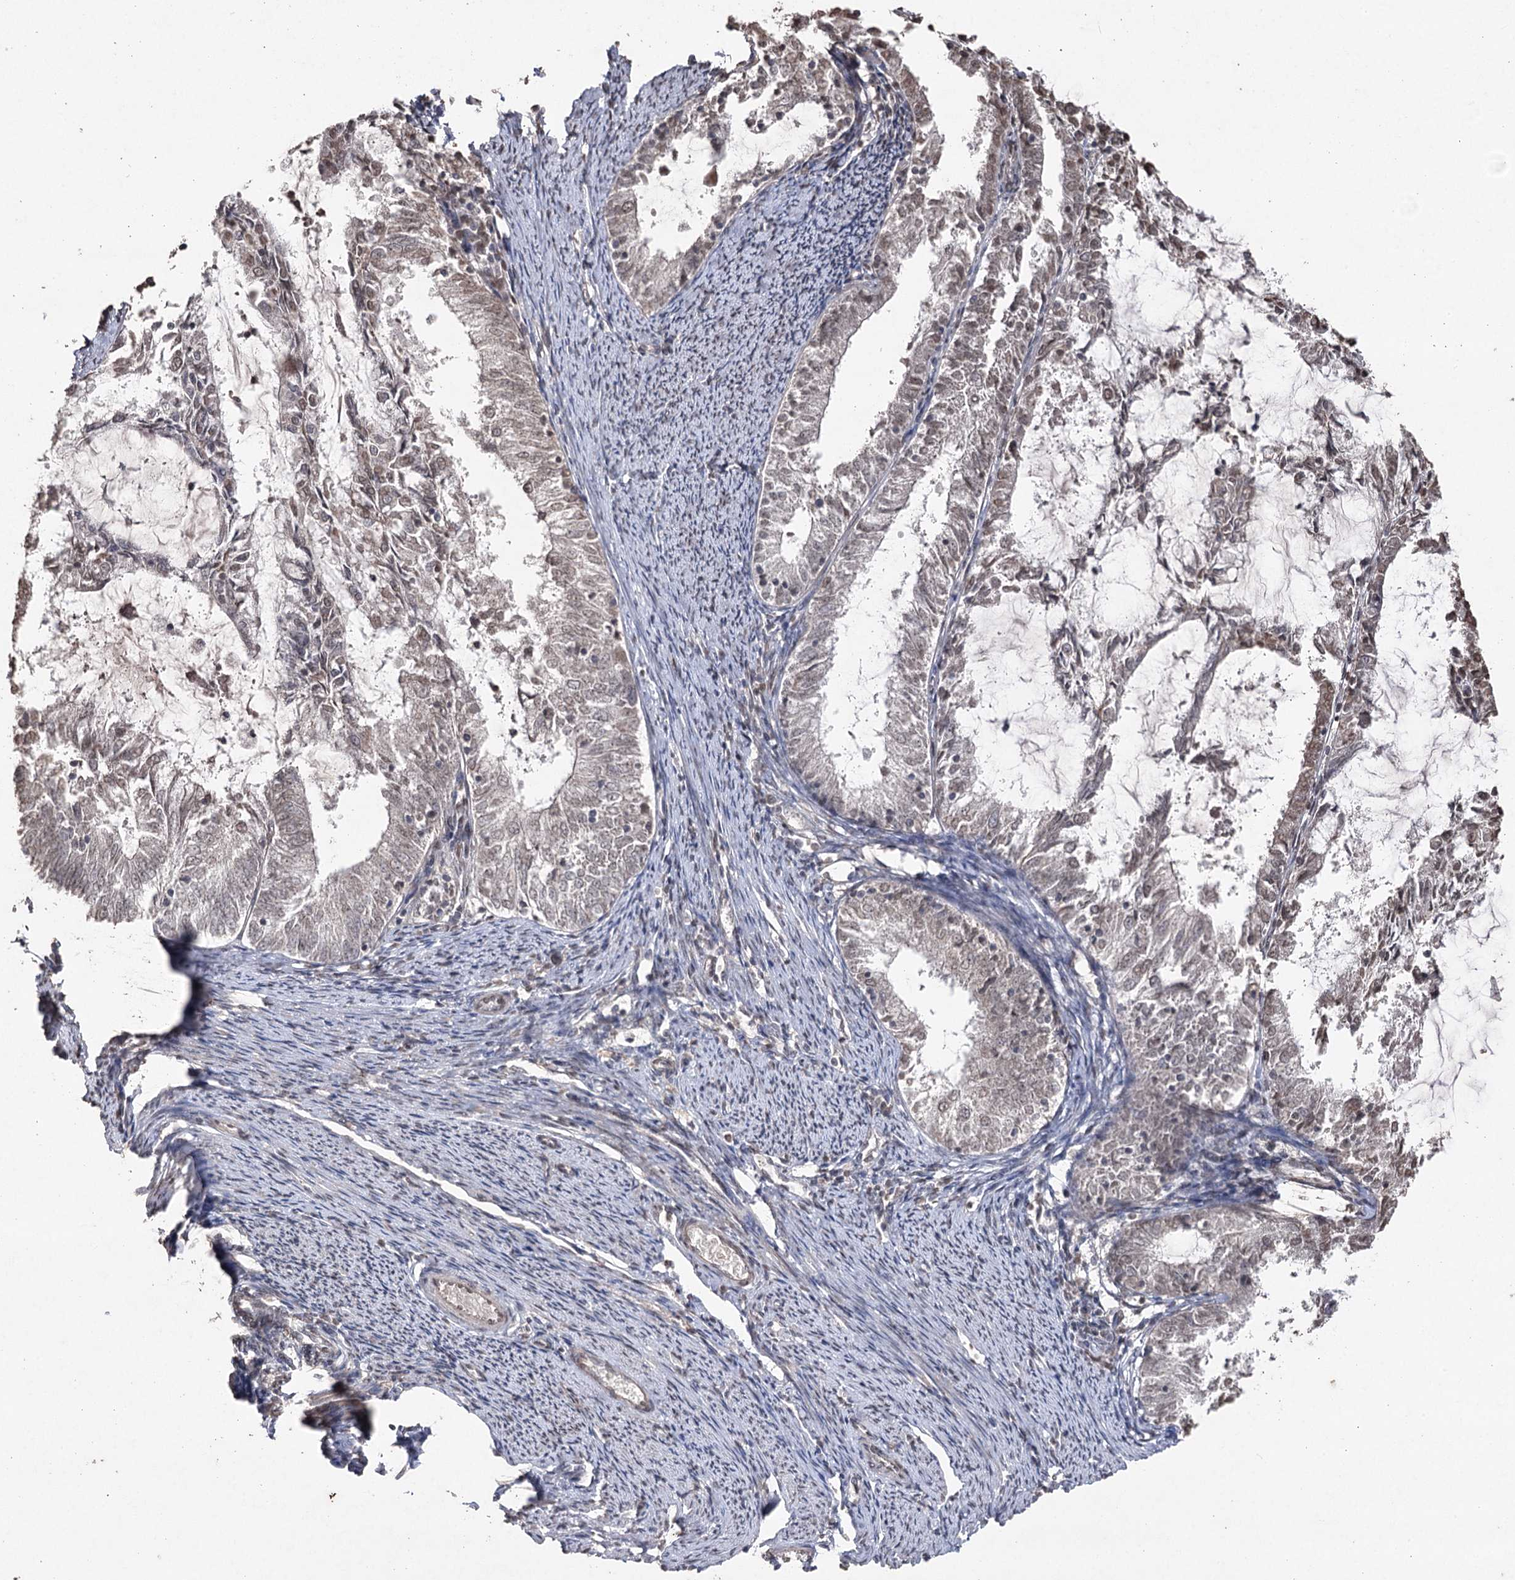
{"staining": {"intensity": "weak", "quantity": "<25%", "location": "nuclear"}, "tissue": "endometrial cancer", "cell_type": "Tumor cells", "image_type": "cancer", "snomed": [{"axis": "morphology", "description": "Adenocarcinoma, NOS"}, {"axis": "topography", "description": "Endometrium"}], "caption": "Human adenocarcinoma (endometrial) stained for a protein using immunohistochemistry (IHC) displays no staining in tumor cells.", "gene": "ATG14", "patient": {"sex": "female", "age": 57}}